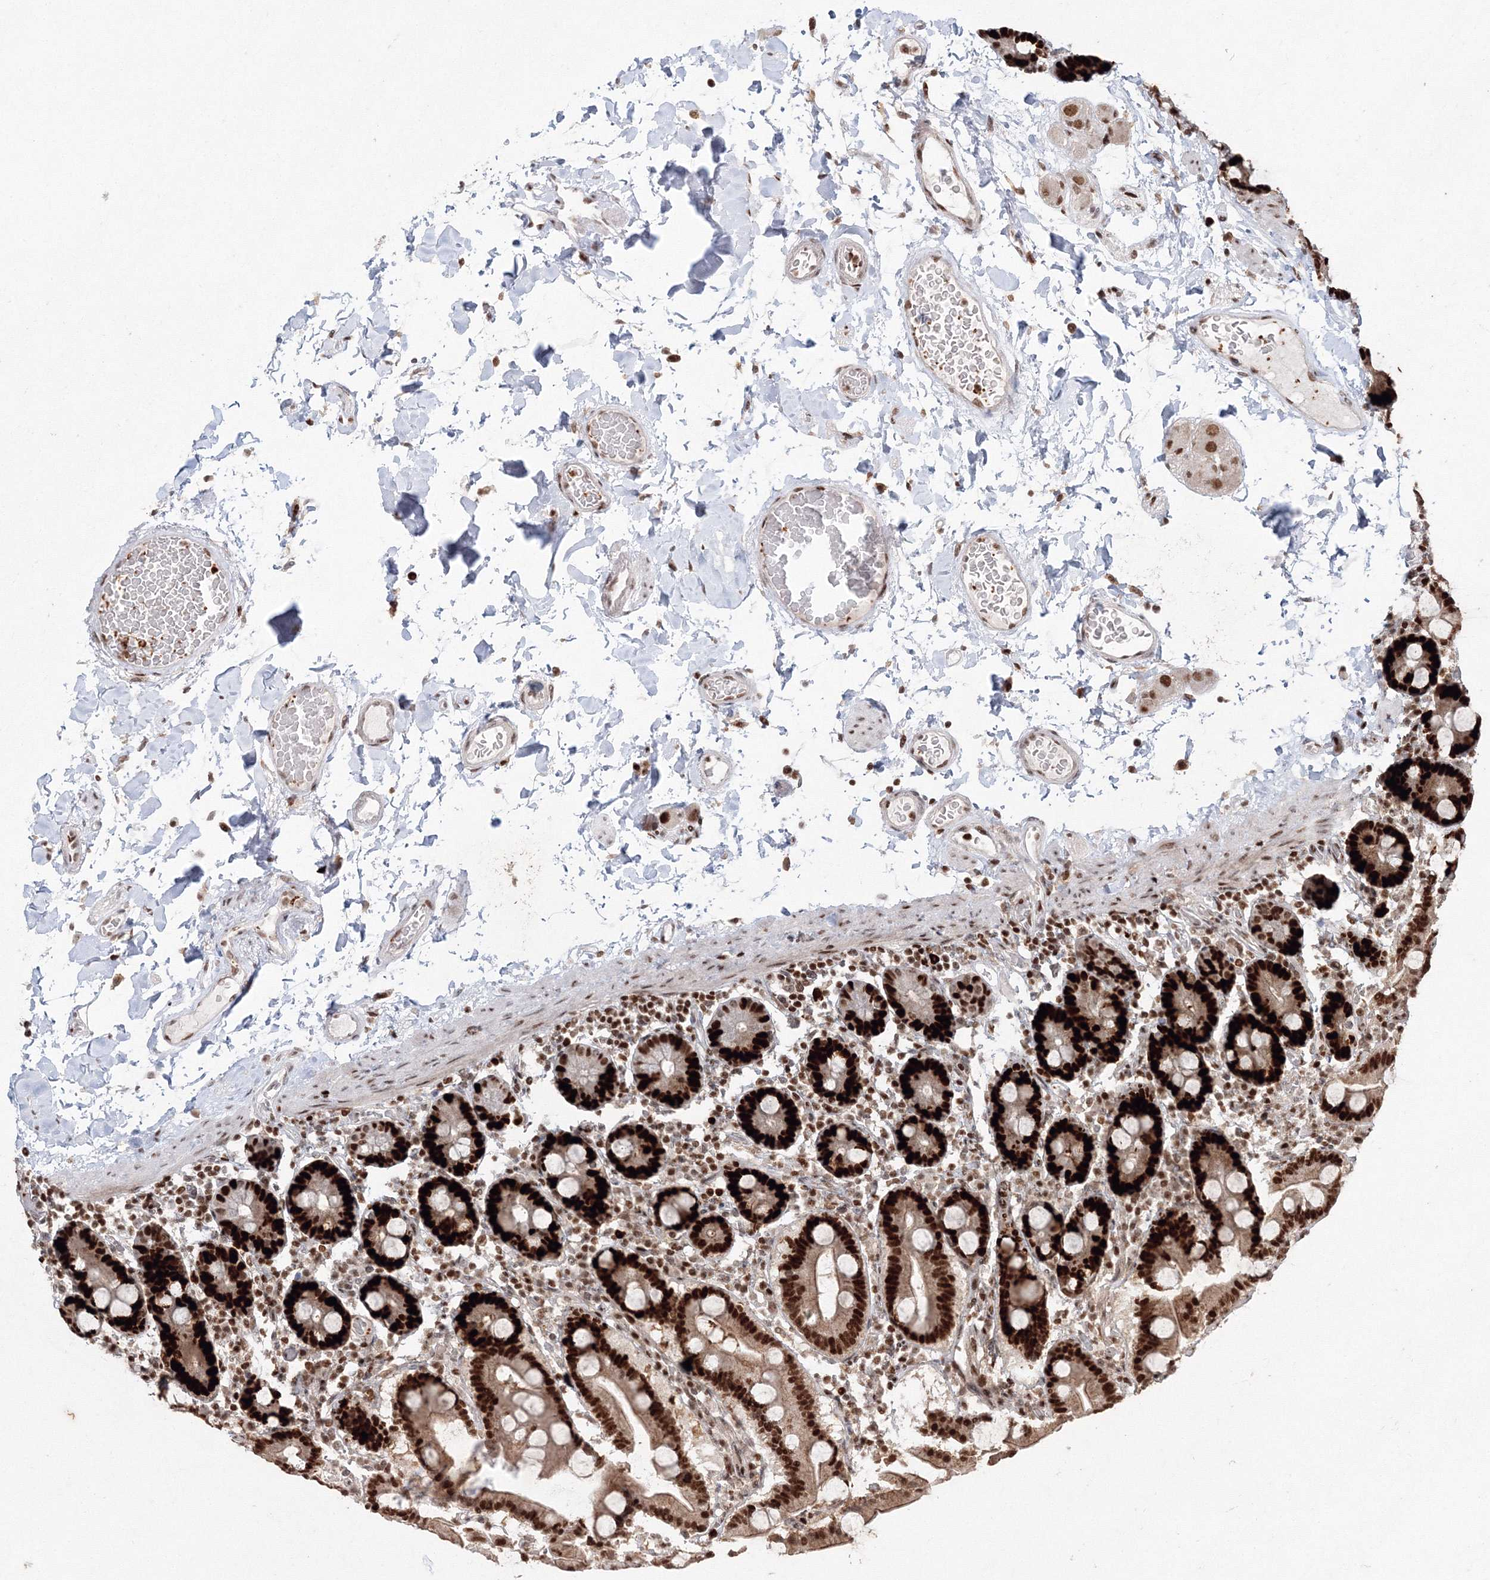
{"staining": {"intensity": "strong", "quantity": ">75%", "location": "nuclear"}, "tissue": "duodenum", "cell_type": "Glandular cells", "image_type": "normal", "snomed": [{"axis": "morphology", "description": "Normal tissue, NOS"}, {"axis": "topography", "description": "Duodenum"}], "caption": "Immunohistochemistry (IHC) (DAB (3,3'-diaminobenzidine)) staining of normal duodenum shows strong nuclear protein positivity in approximately >75% of glandular cells. (DAB (3,3'-diaminobenzidine) IHC, brown staining for protein, blue staining for nuclei).", "gene": "LIG1", "patient": {"sex": "male", "age": 55}}